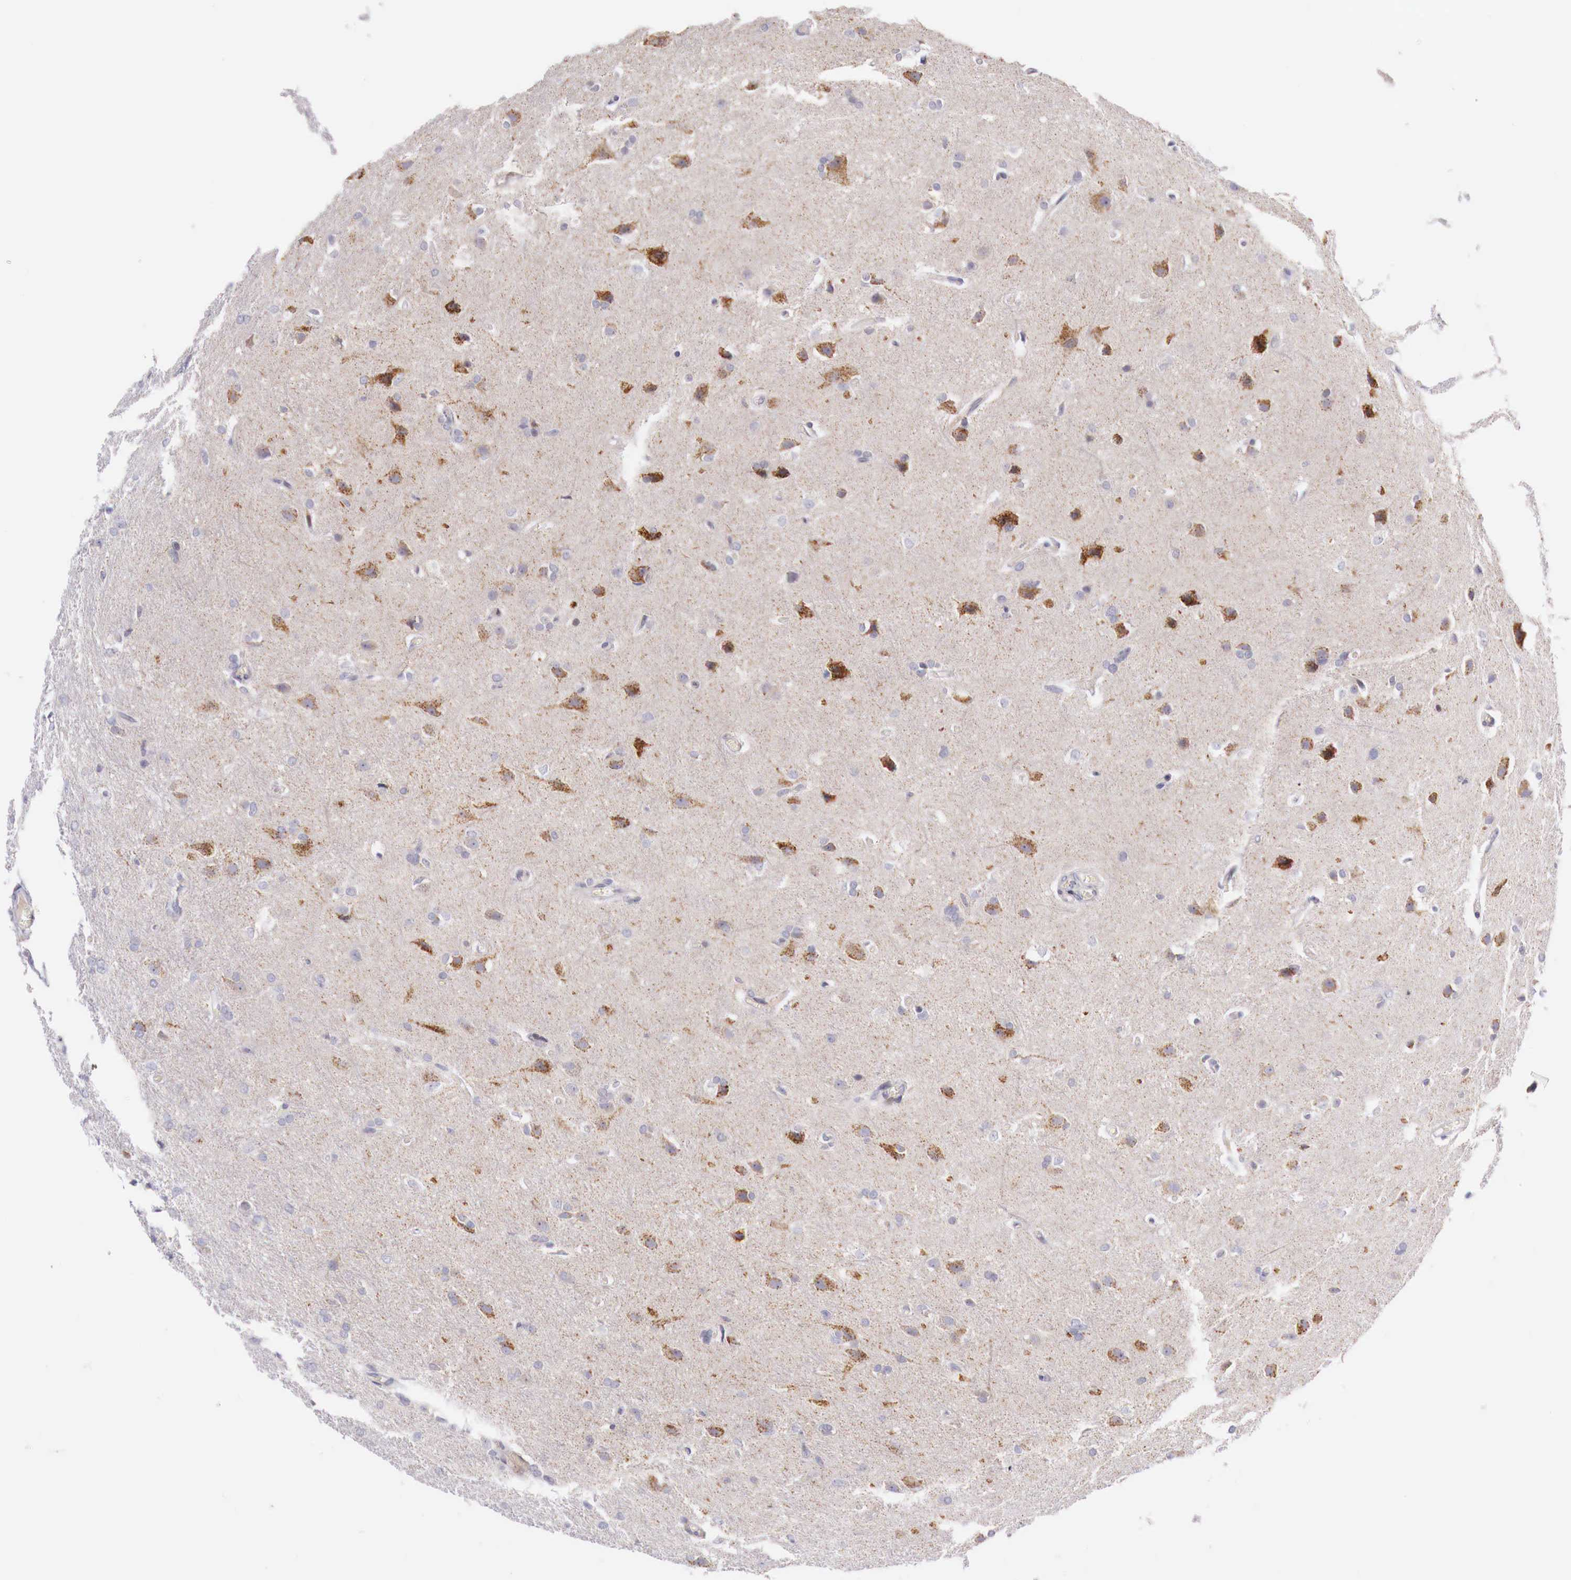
{"staining": {"intensity": "weak", "quantity": "<25%", "location": "nuclear"}, "tissue": "glioma", "cell_type": "Tumor cells", "image_type": "cancer", "snomed": [{"axis": "morphology", "description": "Glioma, malignant, High grade"}, {"axis": "topography", "description": "Brain"}], "caption": "IHC of human high-grade glioma (malignant) reveals no expression in tumor cells.", "gene": "CLCN5", "patient": {"sex": "male", "age": 68}}